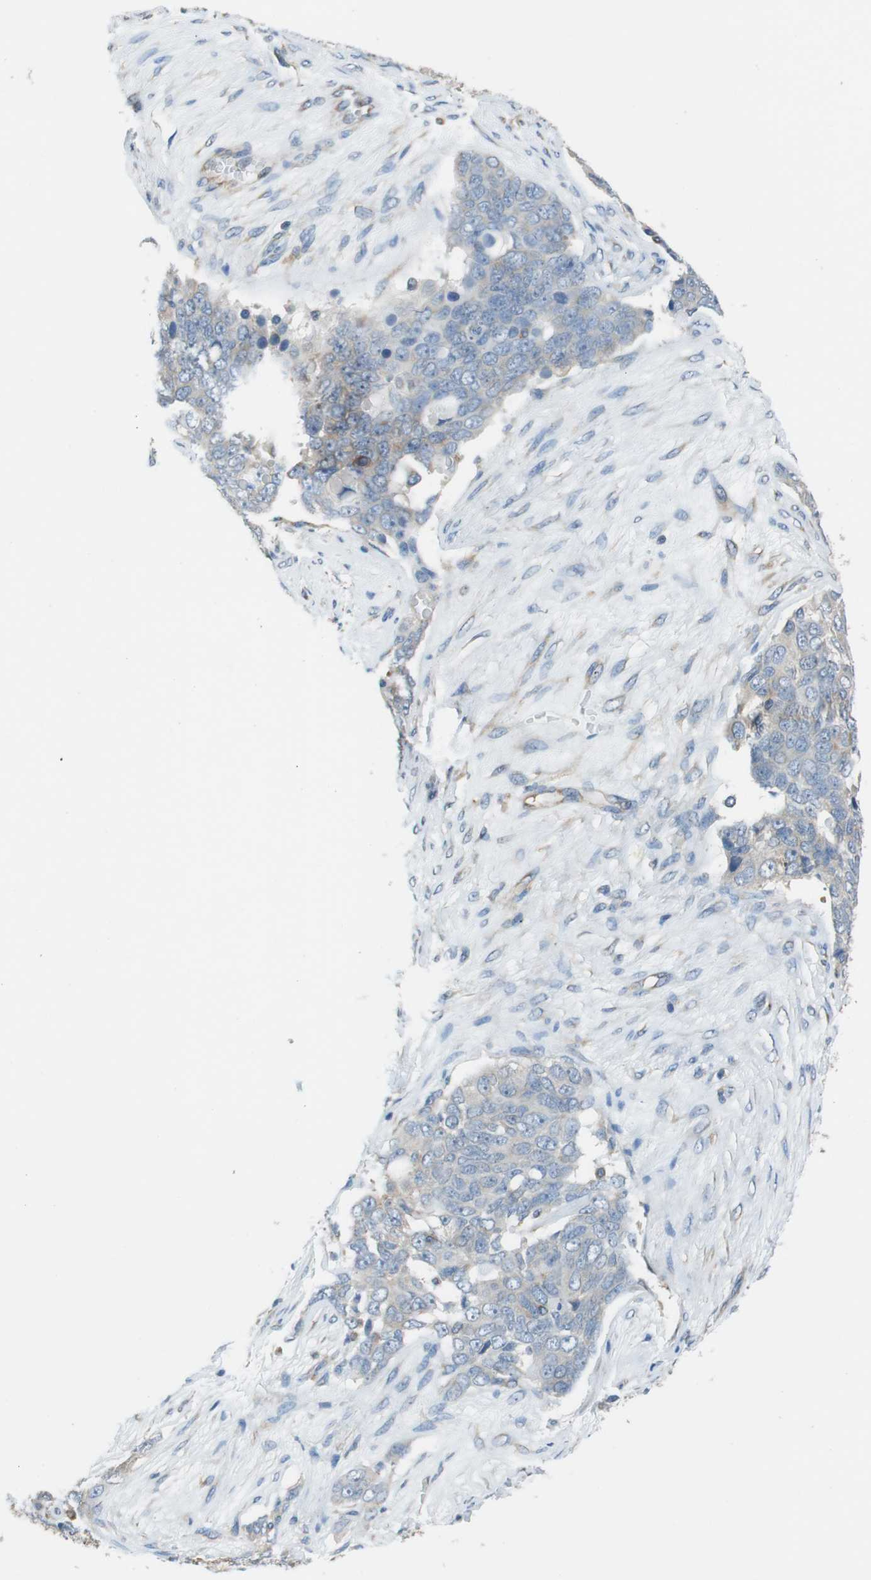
{"staining": {"intensity": "weak", "quantity": "25%-75%", "location": "cytoplasmic/membranous"}, "tissue": "ovarian cancer", "cell_type": "Tumor cells", "image_type": "cancer", "snomed": [{"axis": "morphology", "description": "Carcinoma, endometroid"}, {"axis": "topography", "description": "Ovary"}], "caption": "Immunohistochemical staining of human ovarian cancer (endometroid carcinoma) demonstrates low levels of weak cytoplasmic/membranous protein positivity in about 25%-75% of tumor cells.", "gene": "DCTN1", "patient": {"sex": "female", "age": 51}}